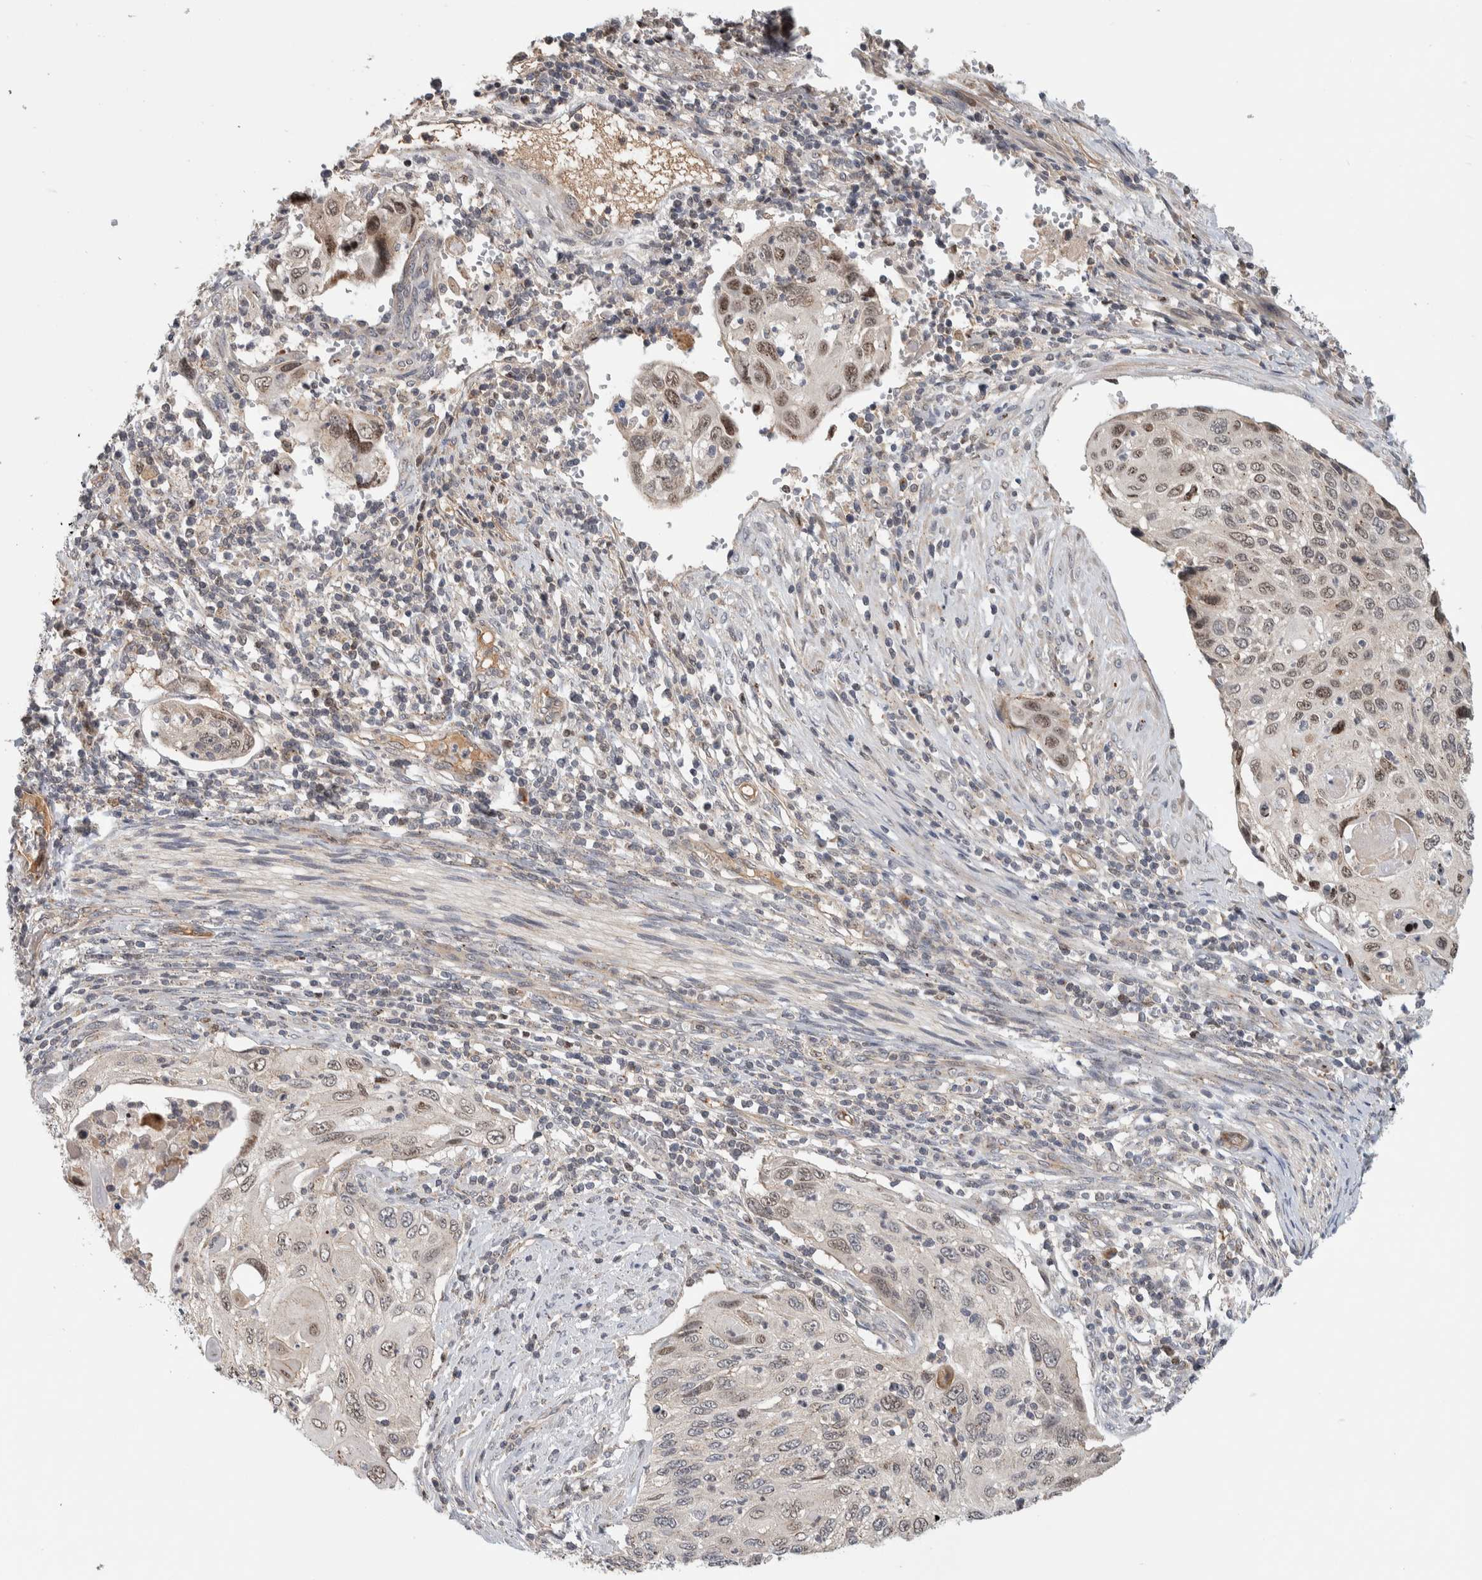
{"staining": {"intensity": "weak", "quantity": "25%-75%", "location": "cytoplasmic/membranous,nuclear"}, "tissue": "cervical cancer", "cell_type": "Tumor cells", "image_type": "cancer", "snomed": [{"axis": "morphology", "description": "Squamous cell carcinoma, NOS"}, {"axis": "topography", "description": "Cervix"}], "caption": "Protein expression analysis of cervical cancer (squamous cell carcinoma) reveals weak cytoplasmic/membranous and nuclear positivity in approximately 25%-75% of tumor cells.", "gene": "MSL1", "patient": {"sex": "female", "age": 70}}